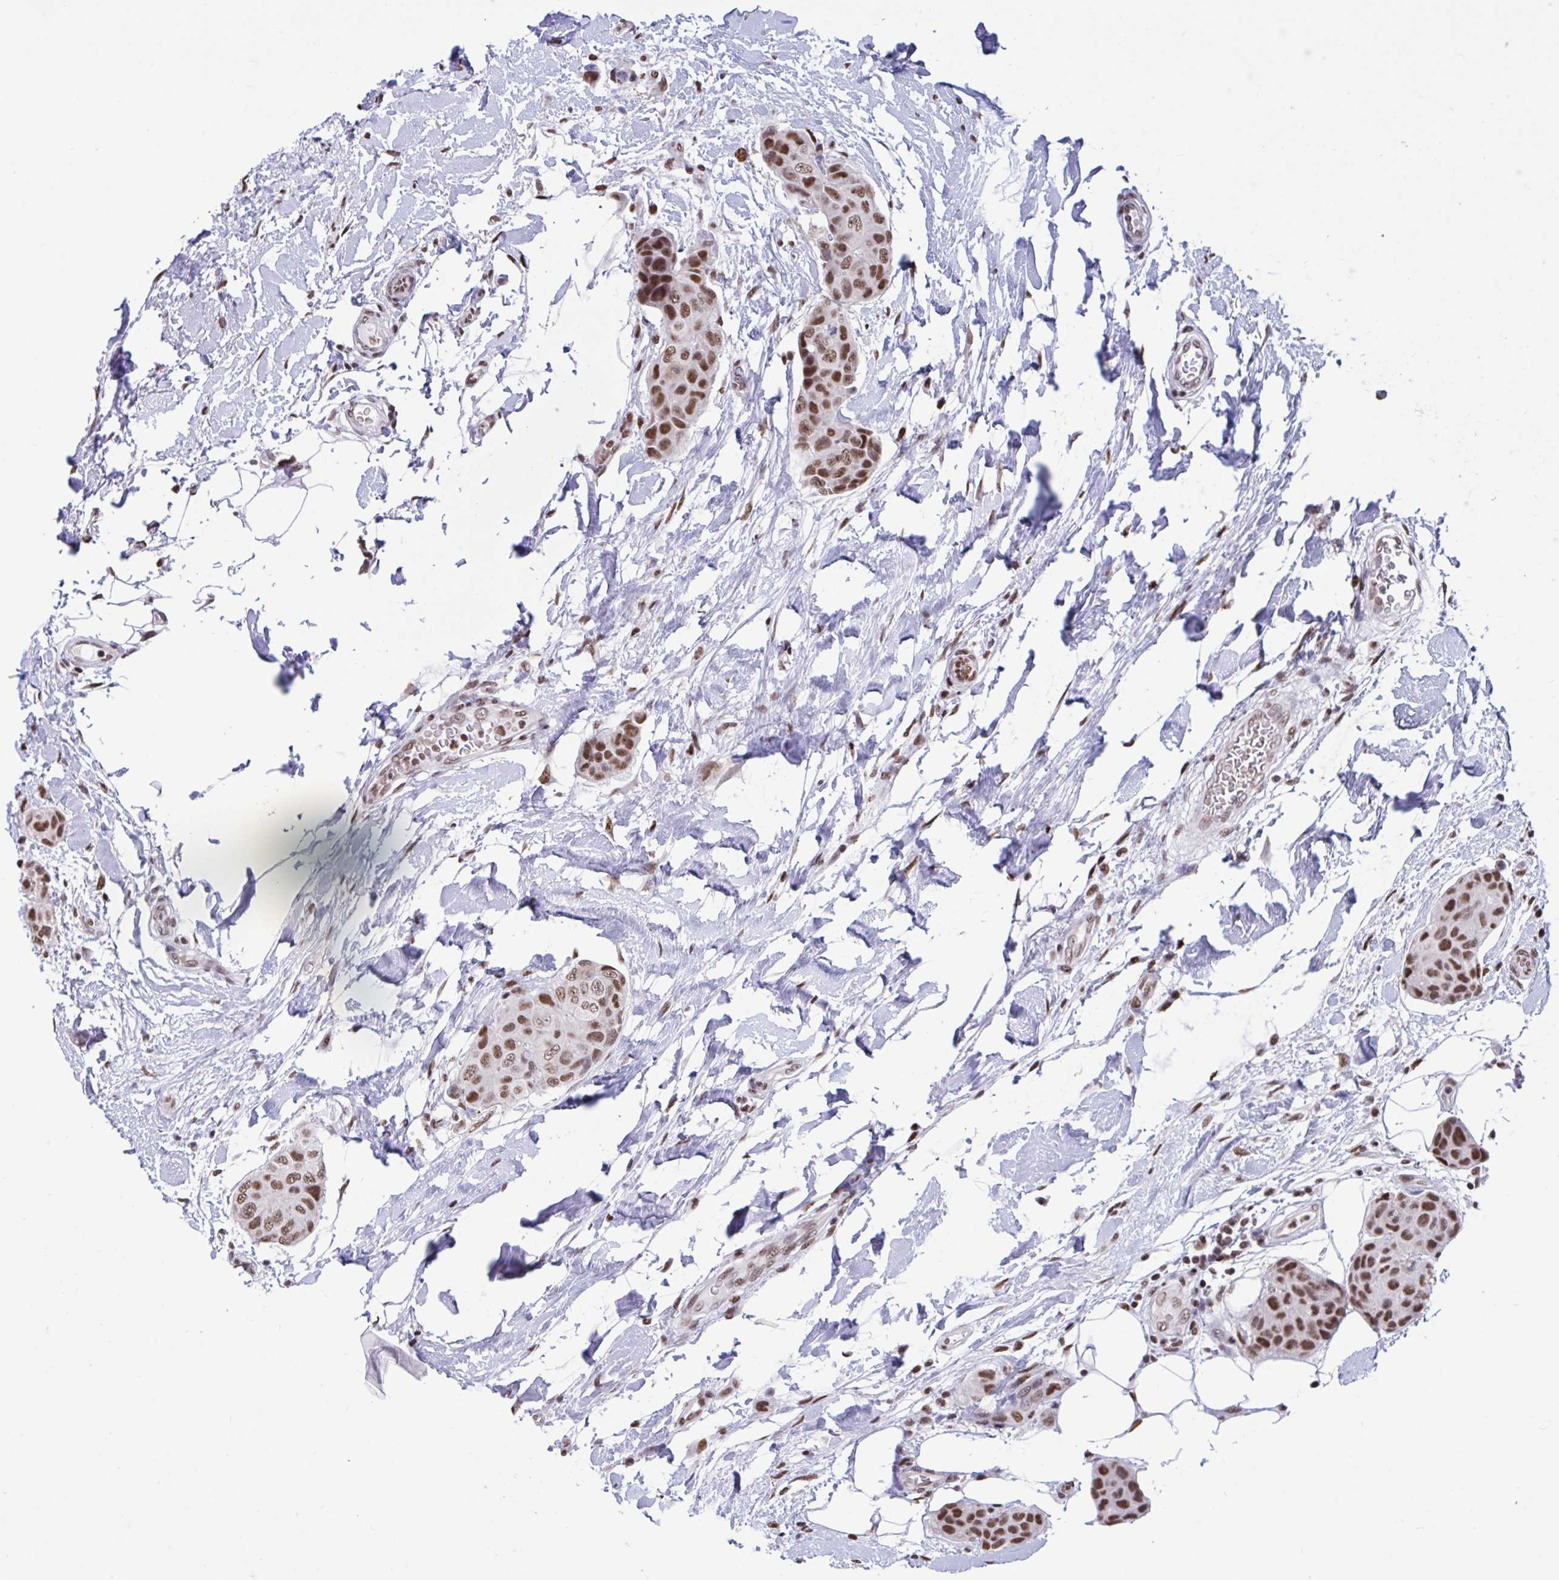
{"staining": {"intensity": "moderate", "quantity": ">75%", "location": "nuclear"}, "tissue": "breast cancer", "cell_type": "Tumor cells", "image_type": "cancer", "snomed": [{"axis": "morphology", "description": "Duct carcinoma"}, {"axis": "topography", "description": "Breast"}, {"axis": "topography", "description": "Lymph node"}], "caption": "DAB (3,3'-diaminobenzidine) immunohistochemical staining of breast cancer displays moderate nuclear protein staining in approximately >75% of tumor cells. (Brightfield microscopy of DAB IHC at high magnification).", "gene": "HNRNPDL", "patient": {"sex": "female", "age": 80}}